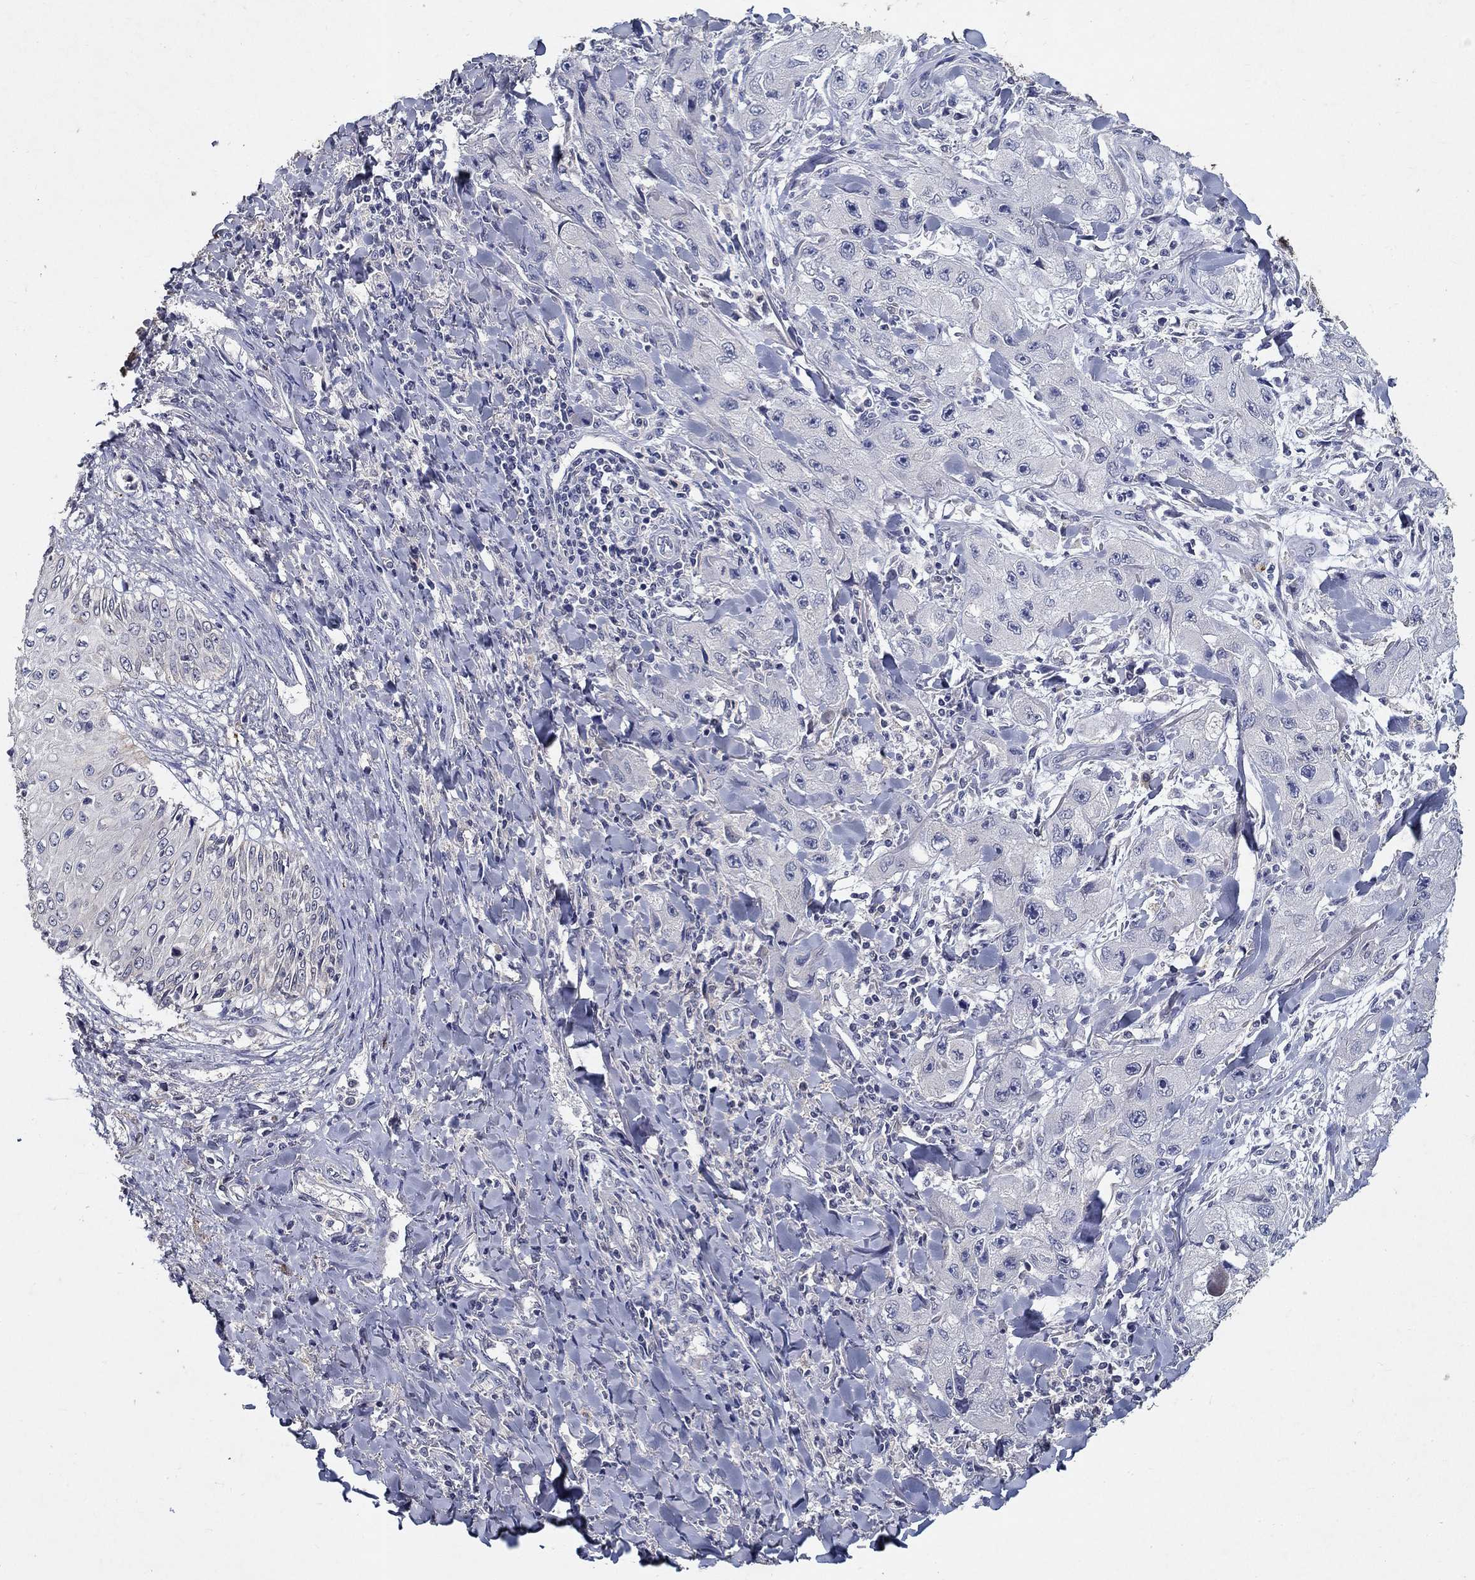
{"staining": {"intensity": "negative", "quantity": "none", "location": "none"}, "tissue": "skin cancer", "cell_type": "Tumor cells", "image_type": "cancer", "snomed": [{"axis": "morphology", "description": "Squamous cell carcinoma, NOS"}, {"axis": "topography", "description": "Skin"}, {"axis": "topography", "description": "Subcutis"}], "caption": "High magnification brightfield microscopy of skin cancer (squamous cell carcinoma) stained with DAB (brown) and counterstained with hematoxylin (blue): tumor cells show no significant positivity. Brightfield microscopy of immunohistochemistry stained with DAB (brown) and hematoxylin (blue), captured at high magnification.", "gene": "PROZ", "patient": {"sex": "male", "age": 73}}